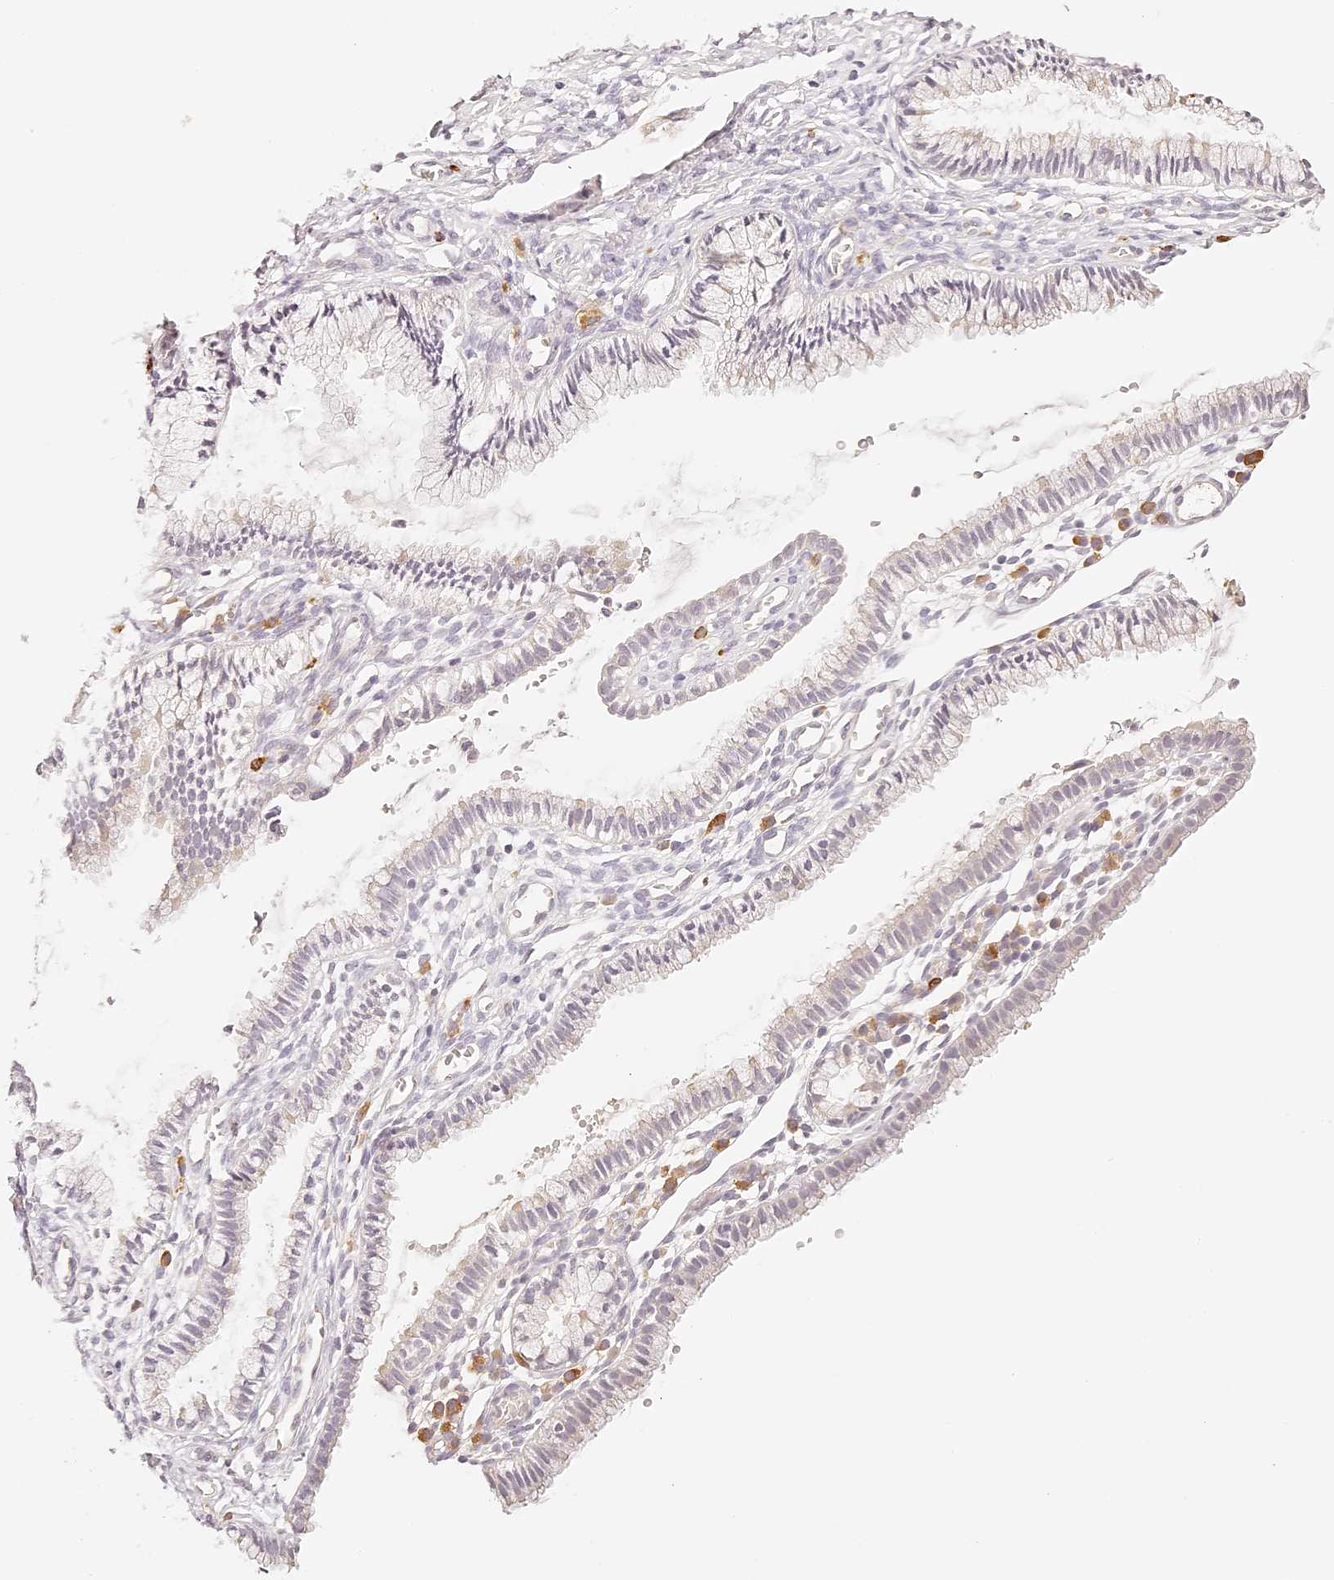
{"staining": {"intensity": "negative", "quantity": "none", "location": "none"}, "tissue": "cervix", "cell_type": "Glandular cells", "image_type": "normal", "snomed": [{"axis": "morphology", "description": "Normal tissue, NOS"}, {"axis": "topography", "description": "Cervix"}], "caption": "A micrograph of human cervix is negative for staining in glandular cells. Brightfield microscopy of immunohistochemistry stained with DAB (brown) and hematoxylin (blue), captured at high magnification.", "gene": "TRIM45", "patient": {"sex": "female", "age": 27}}